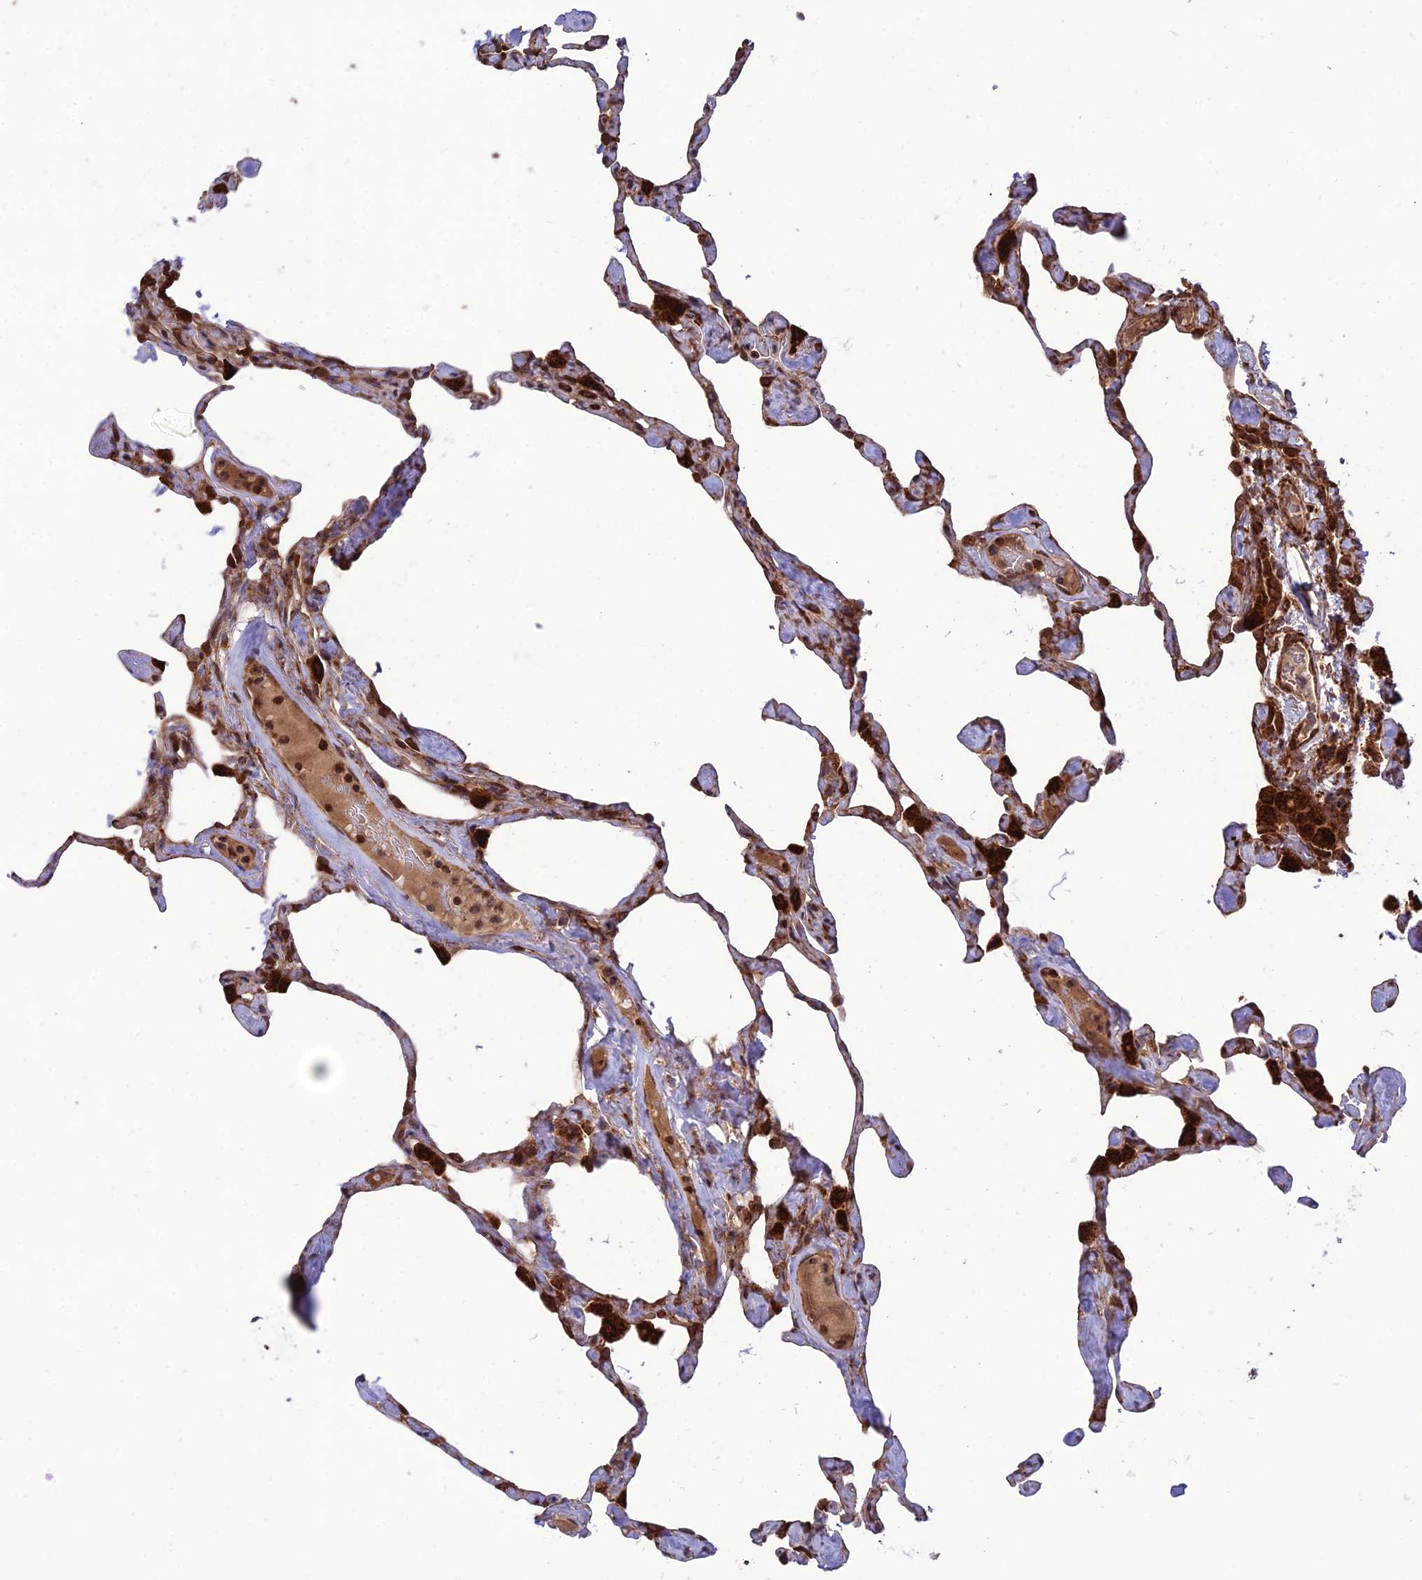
{"staining": {"intensity": "strong", "quantity": "25%-75%", "location": "cytoplasmic/membranous"}, "tissue": "lung", "cell_type": "Alveolar cells", "image_type": "normal", "snomed": [{"axis": "morphology", "description": "Normal tissue, NOS"}, {"axis": "topography", "description": "Lung"}], "caption": "Immunohistochemistry (IHC) photomicrograph of benign human lung stained for a protein (brown), which exhibits high levels of strong cytoplasmic/membranous positivity in about 25%-75% of alveolar cells.", "gene": "CRTAP", "patient": {"sex": "male", "age": 65}}